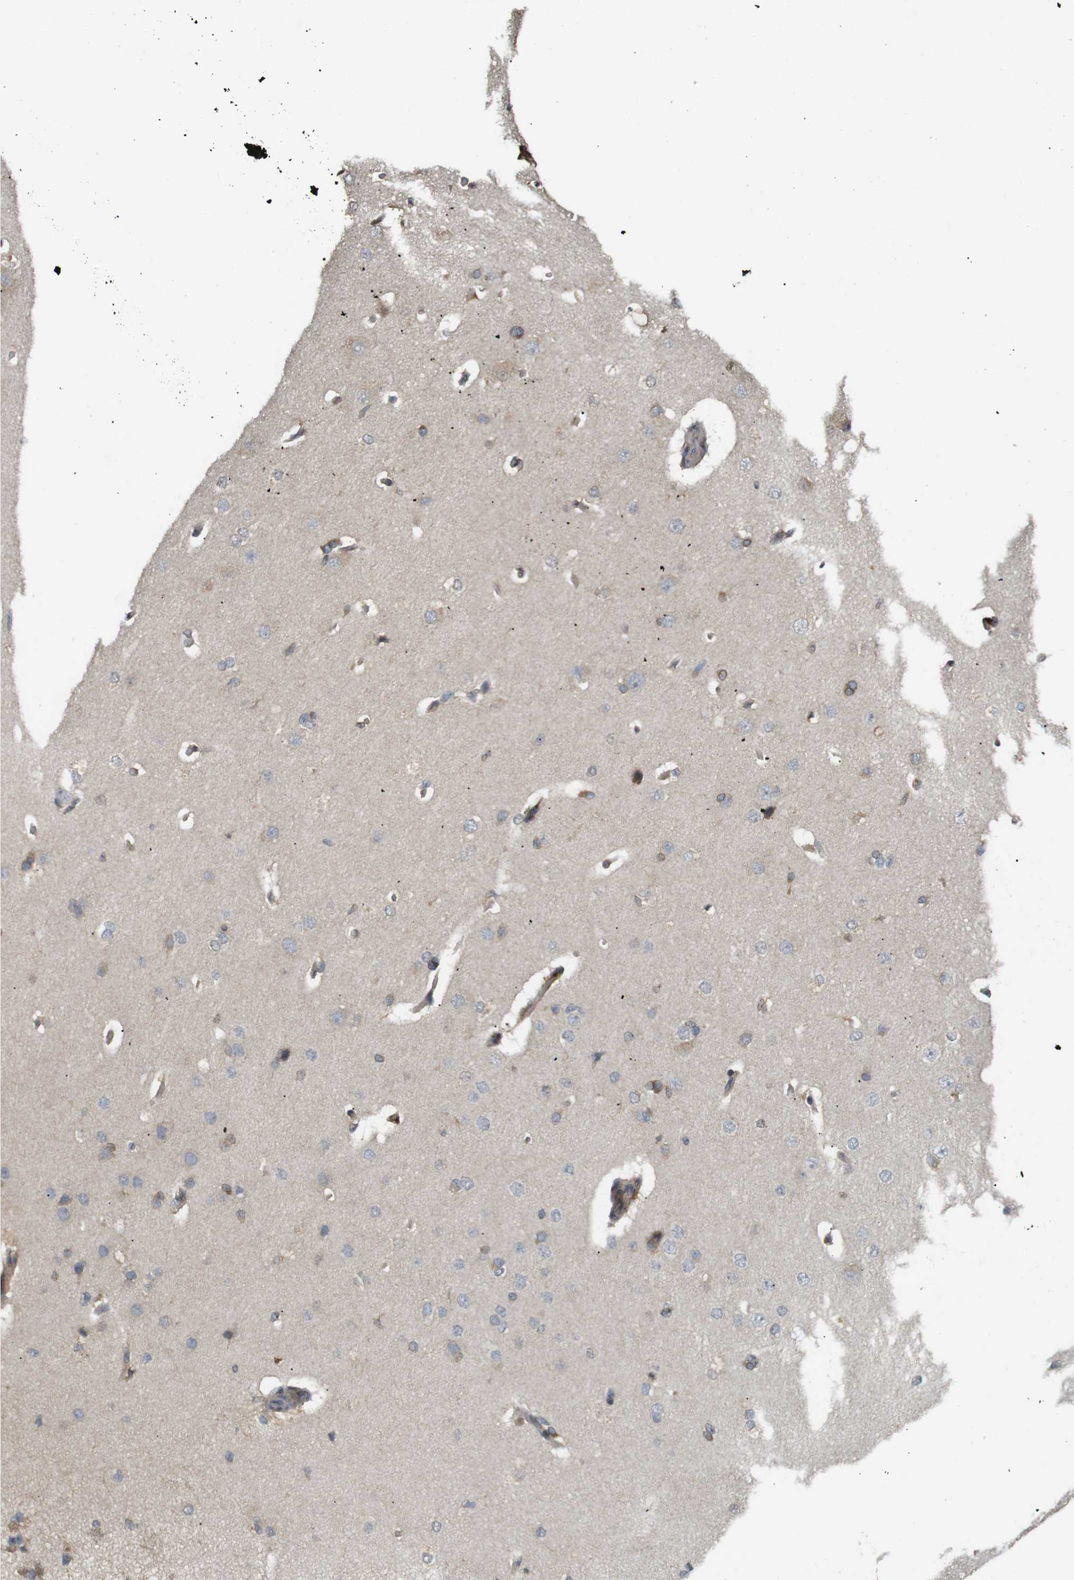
{"staining": {"intensity": "weak", "quantity": ">75%", "location": "cytoplasmic/membranous"}, "tissue": "cerebral cortex", "cell_type": "Endothelial cells", "image_type": "normal", "snomed": [{"axis": "morphology", "description": "Normal tissue, NOS"}, {"axis": "topography", "description": "Cerebral cortex"}], "caption": "An immunohistochemistry image of unremarkable tissue is shown. Protein staining in brown shows weak cytoplasmic/membranous positivity in cerebral cortex within endothelial cells.", "gene": "KSR1", "patient": {"sex": "male", "age": 62}}